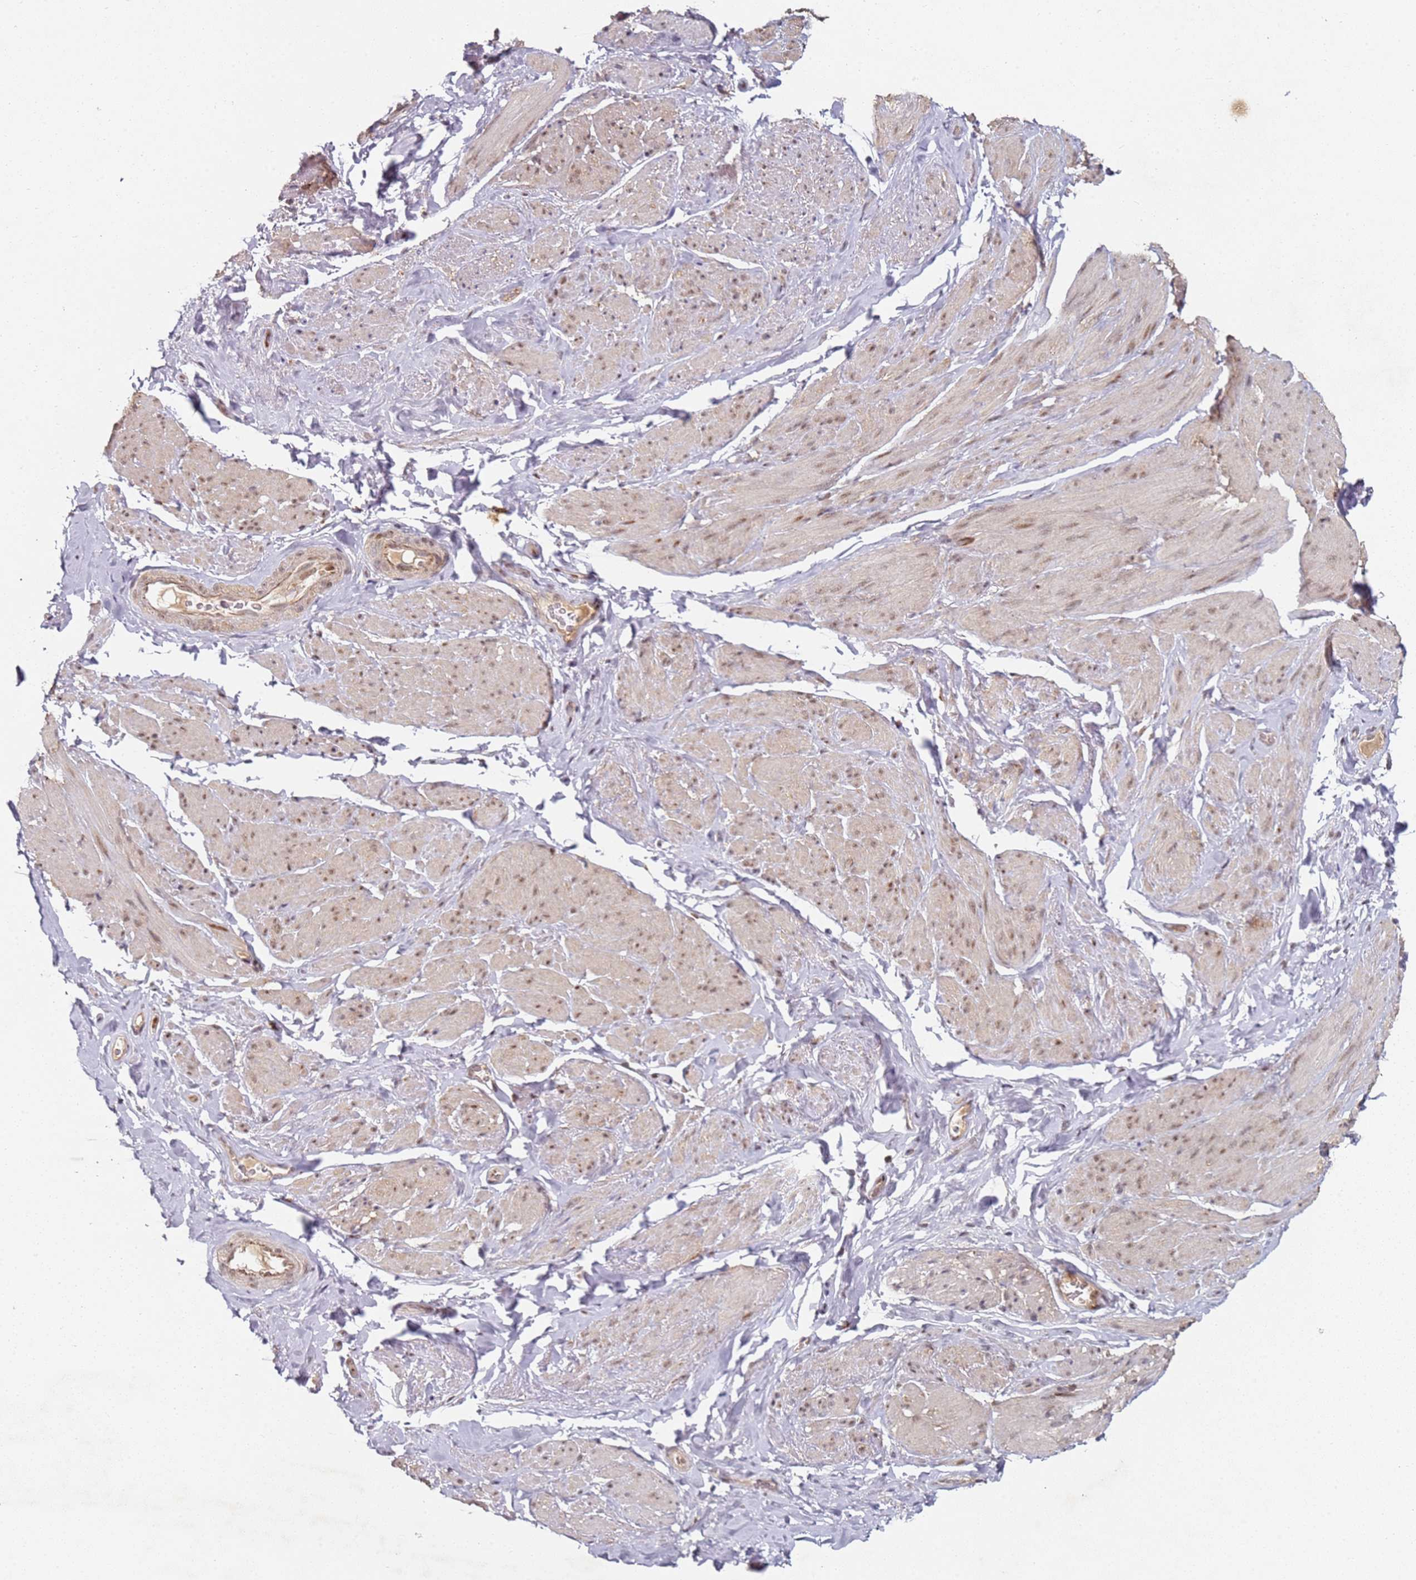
{"staining": {"intensity": "moderate", "quantity": ">75%", "location": "cytoplasmic/membranous,nuclear"}, "tissue": "smooth muscle", "cell_type": "Smooth muscle cells", "image_type": "normal", "snomed": [{"axis": "morphology", "description": "Normal tissue, NOS"}, {"axis": "topography", "description": "Smooth muscle"}, {"axis": "topography", "description": "Peripheral nerve tissue"}], "caption": "DAB immunohistochemical staining of unremarkable smooth muscle reveals moderate cytoplasmic/membranous,nuclear protein positivity in approximately >75% of smooth muscle cells. (Brightfield microscopy of DAB IHC at high magnification).", "gene": "ATF6B", "patient": {"sex": "male", "age": 69}}